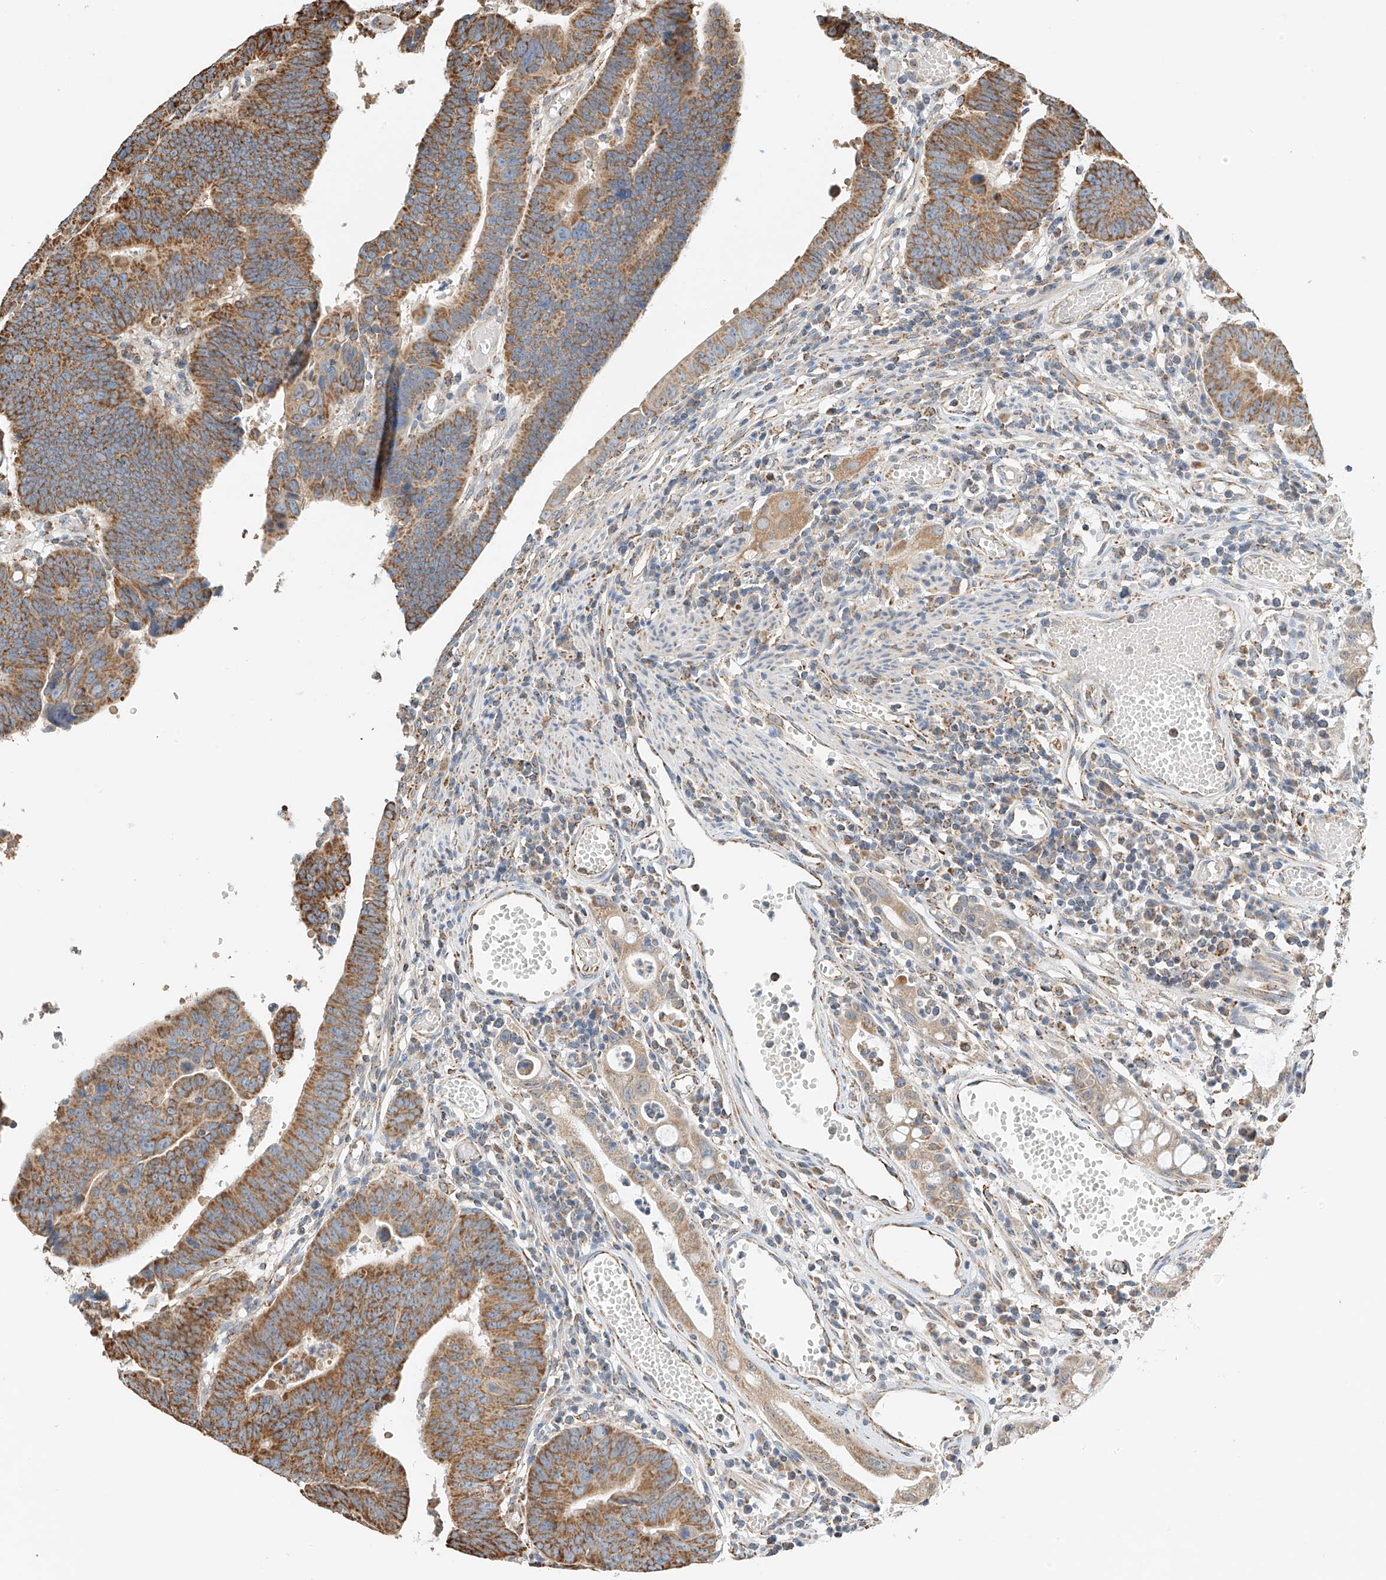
{"staining": {"intensity": "moderate", "quantity": ">75%", "location": "cytoplasmic/membranous"}, "tissue": "colorectal cancer", "cell_type": "Tumor cells", "image_type": "cancer", "snomed": [{"axis": "morphology", "description": "Adenocarcinoma, NOS"}, {"axis": "topography", "description": "Rectum"}], "caption": "Colorectal cancer (adenocarcinoma) stained for a protein displays moderate cytoplasmic/membranous positivity in tumor cells. (DAB IHC with brightfield microscopy, high magnification).", "gene": "YIPF7", "patient": {"sex": "female", "age": 65}}